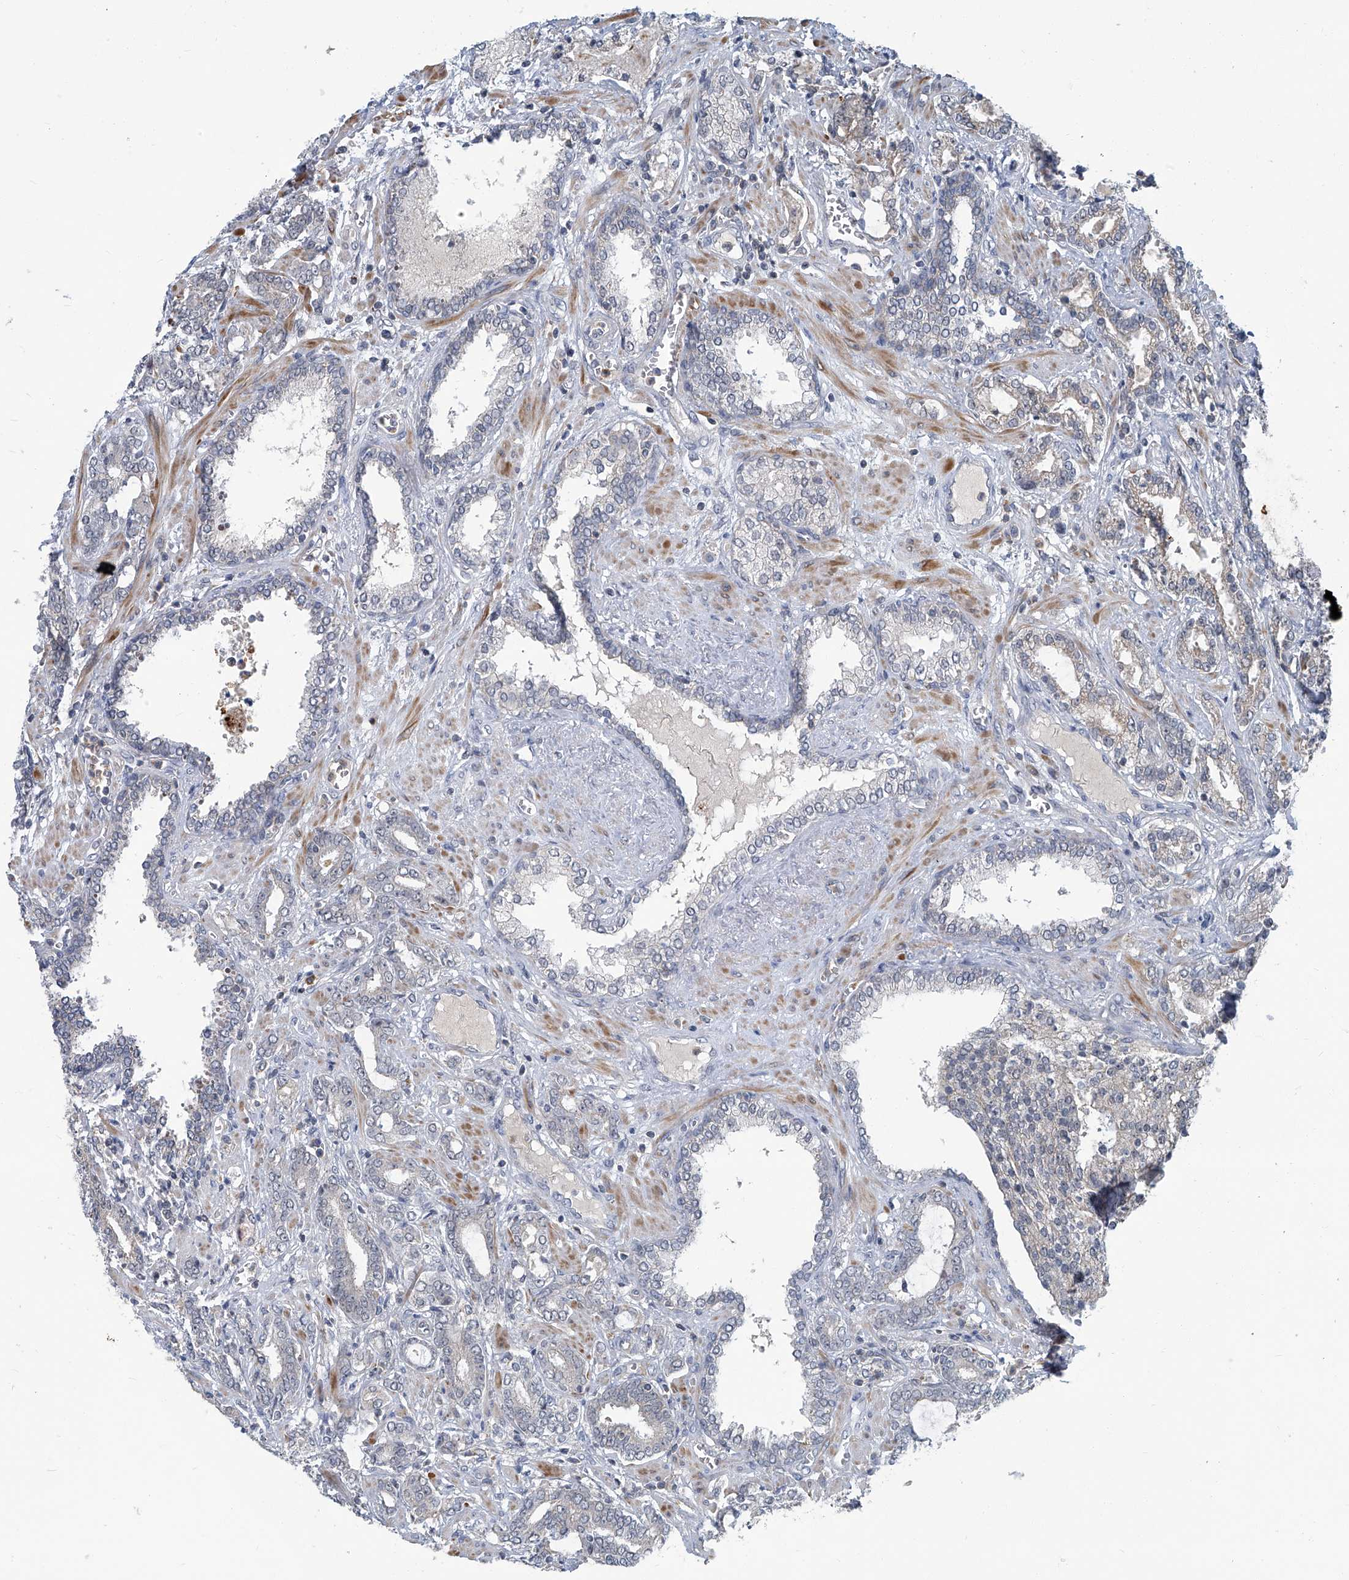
{"staining": {"intensity": "negative", "quantity": "none", "location": "none"}, "tissue": "prostate cancer", "cell_type": "Tumor cells", "image_type": "cancer", "snomed": [{"axis": "morphology", "description": "Adenocarcinoma, High grade"}, {"axis": "topography", "description": "Prostate and seminal vesicle, NOS"}], "caption": "Prostate adenocarcinoma (high-grade) was stained to show a protein in brown. There is no significant staining in tumor cells.", "gene": "AKNAD1", "patient": {"sex": "male", "age": 67}}